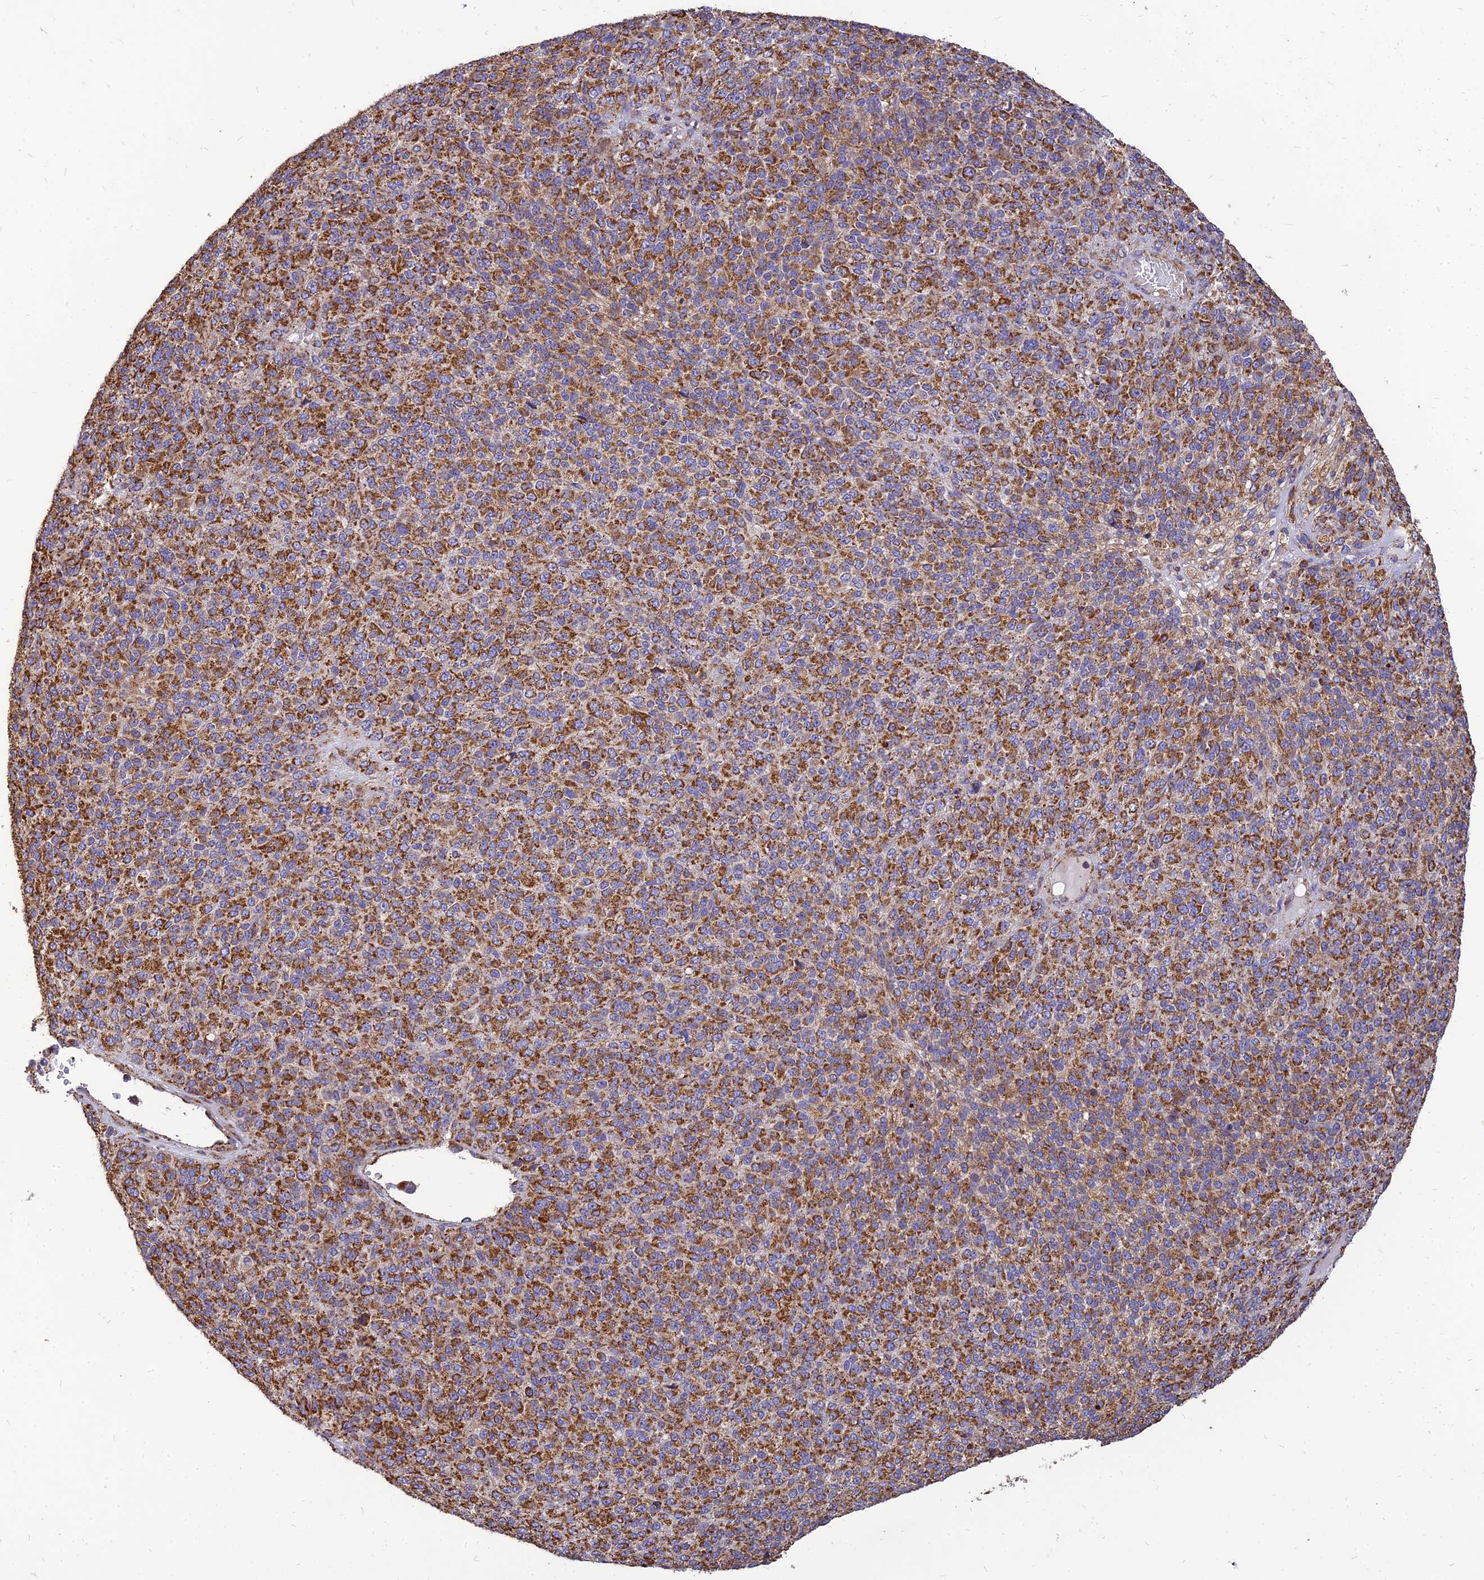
{"staining": {"intensity": "strong", "quantity": ">75%", "location": "cytoplasmic/membranous"}, "tissue": "melanoma", "cell_type": "Tumor cells", "image_type": "cancer", "snomed": [{"axis": "morphology", "description": "Malignant melanoma, Metastatic site"}, {"axis": "topography", "description": "Brain"}], "caption": "This micrograph demonstrates immunohistochemistry (IHC) staining of human malignant melanoma (metastatic site), with high strong cytoplasmic/membranous expression in about >75% of tumor cells.", "gene": "THUMPD2", "patient": {"sex": "female", "age": 56}}